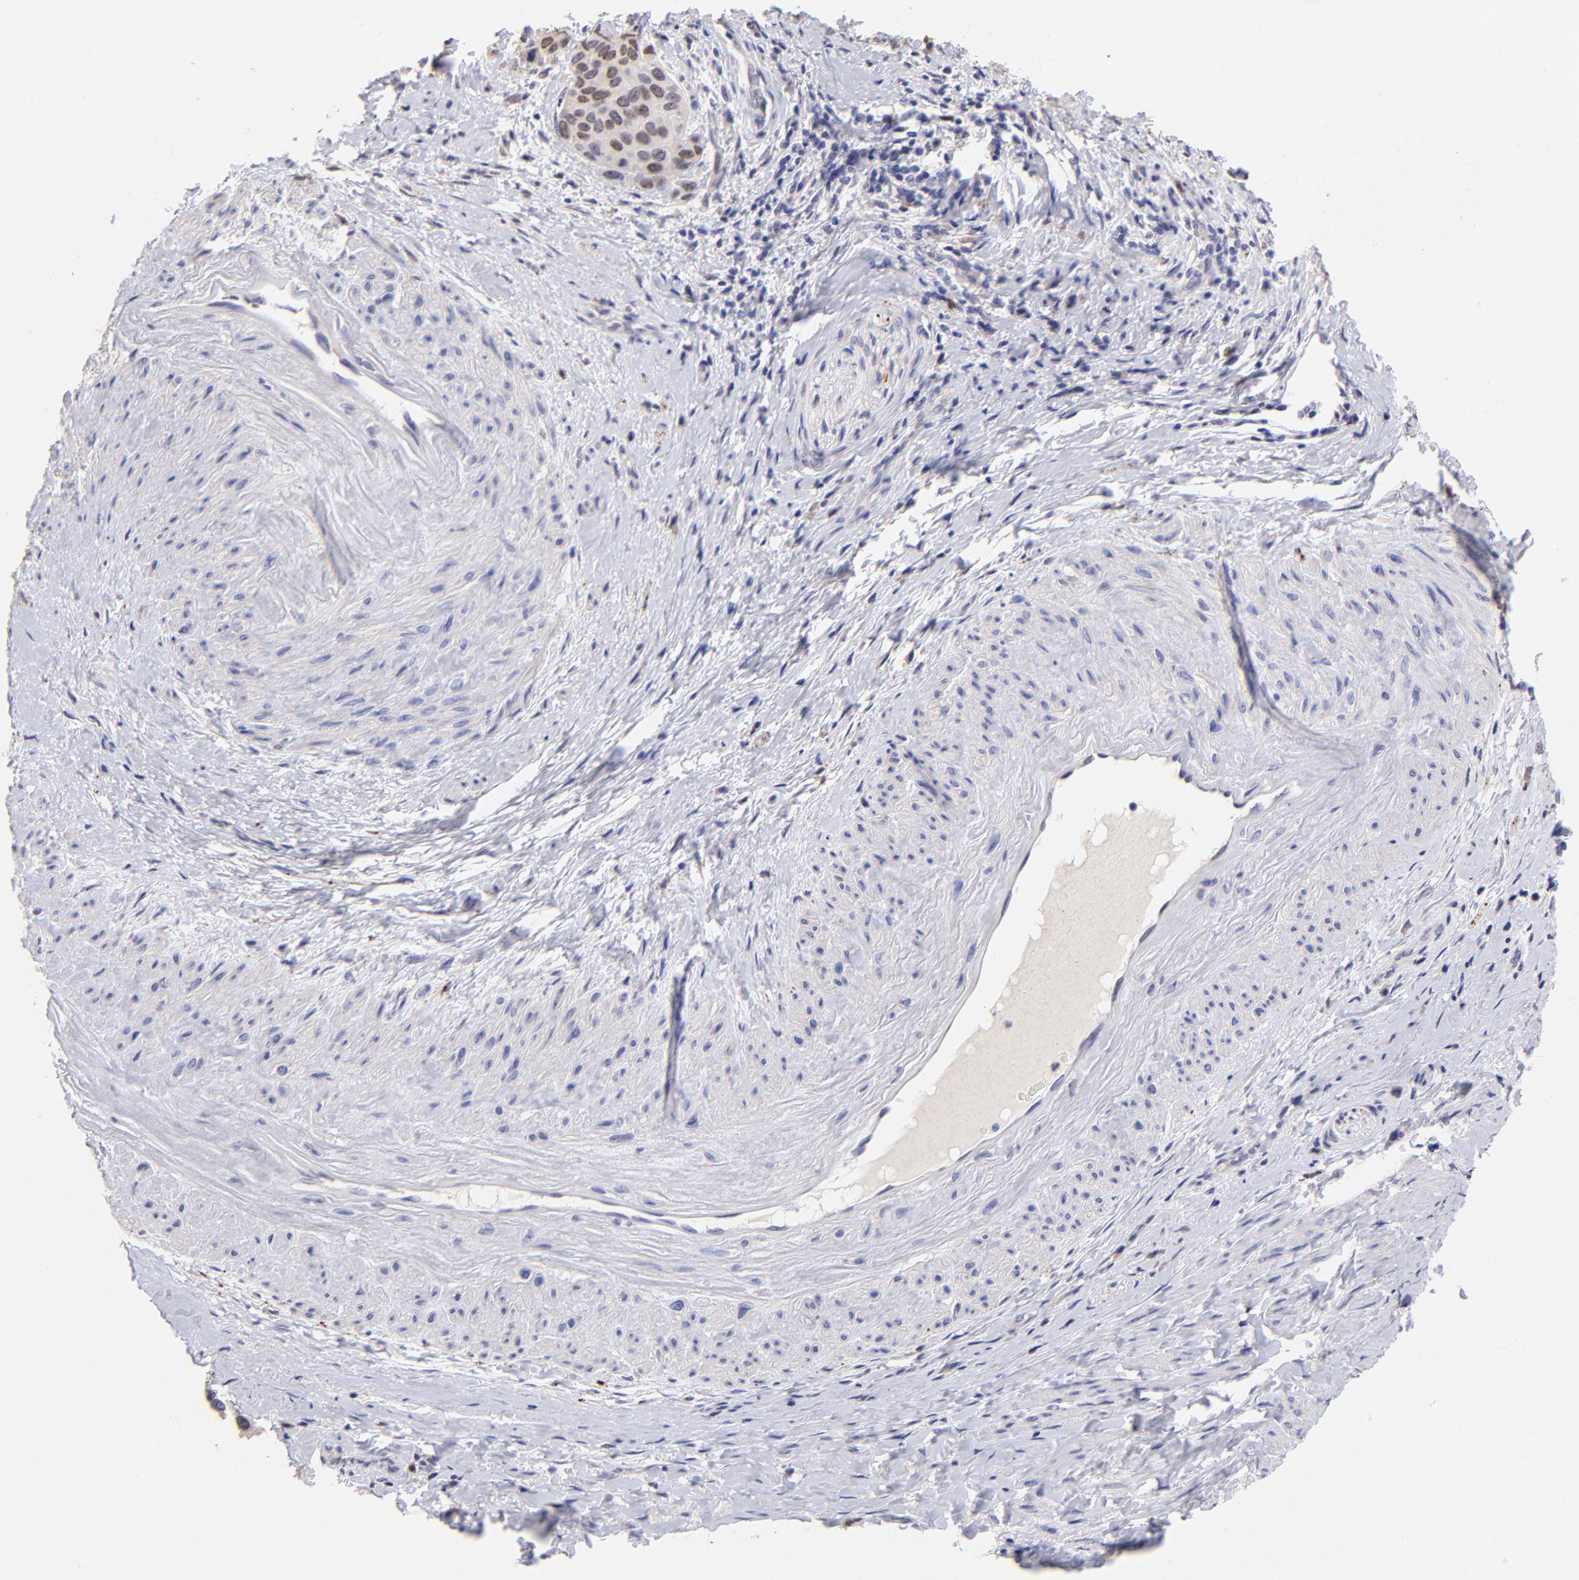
{"staining": {"intensity": "moderate", "quantity": "25%-75%", "location": "nuclear"}, "tissue": "cervical cancer", "cell_type": "Tumor cells", "image_type": "cancer", "snomed": [{"axis": "morphology", "description": "Squamous cell carcinoma, NOS"}, {"axis": "topography", "description": "Cervix"}], "caption": "Immunohistochemical staining of human cervical cancer shows moderate nuclear protein positivity in approximately 25%-75% of tumor cells.", "gene": "DNMT1", "patient": {"sex": "female", "age": 54}}